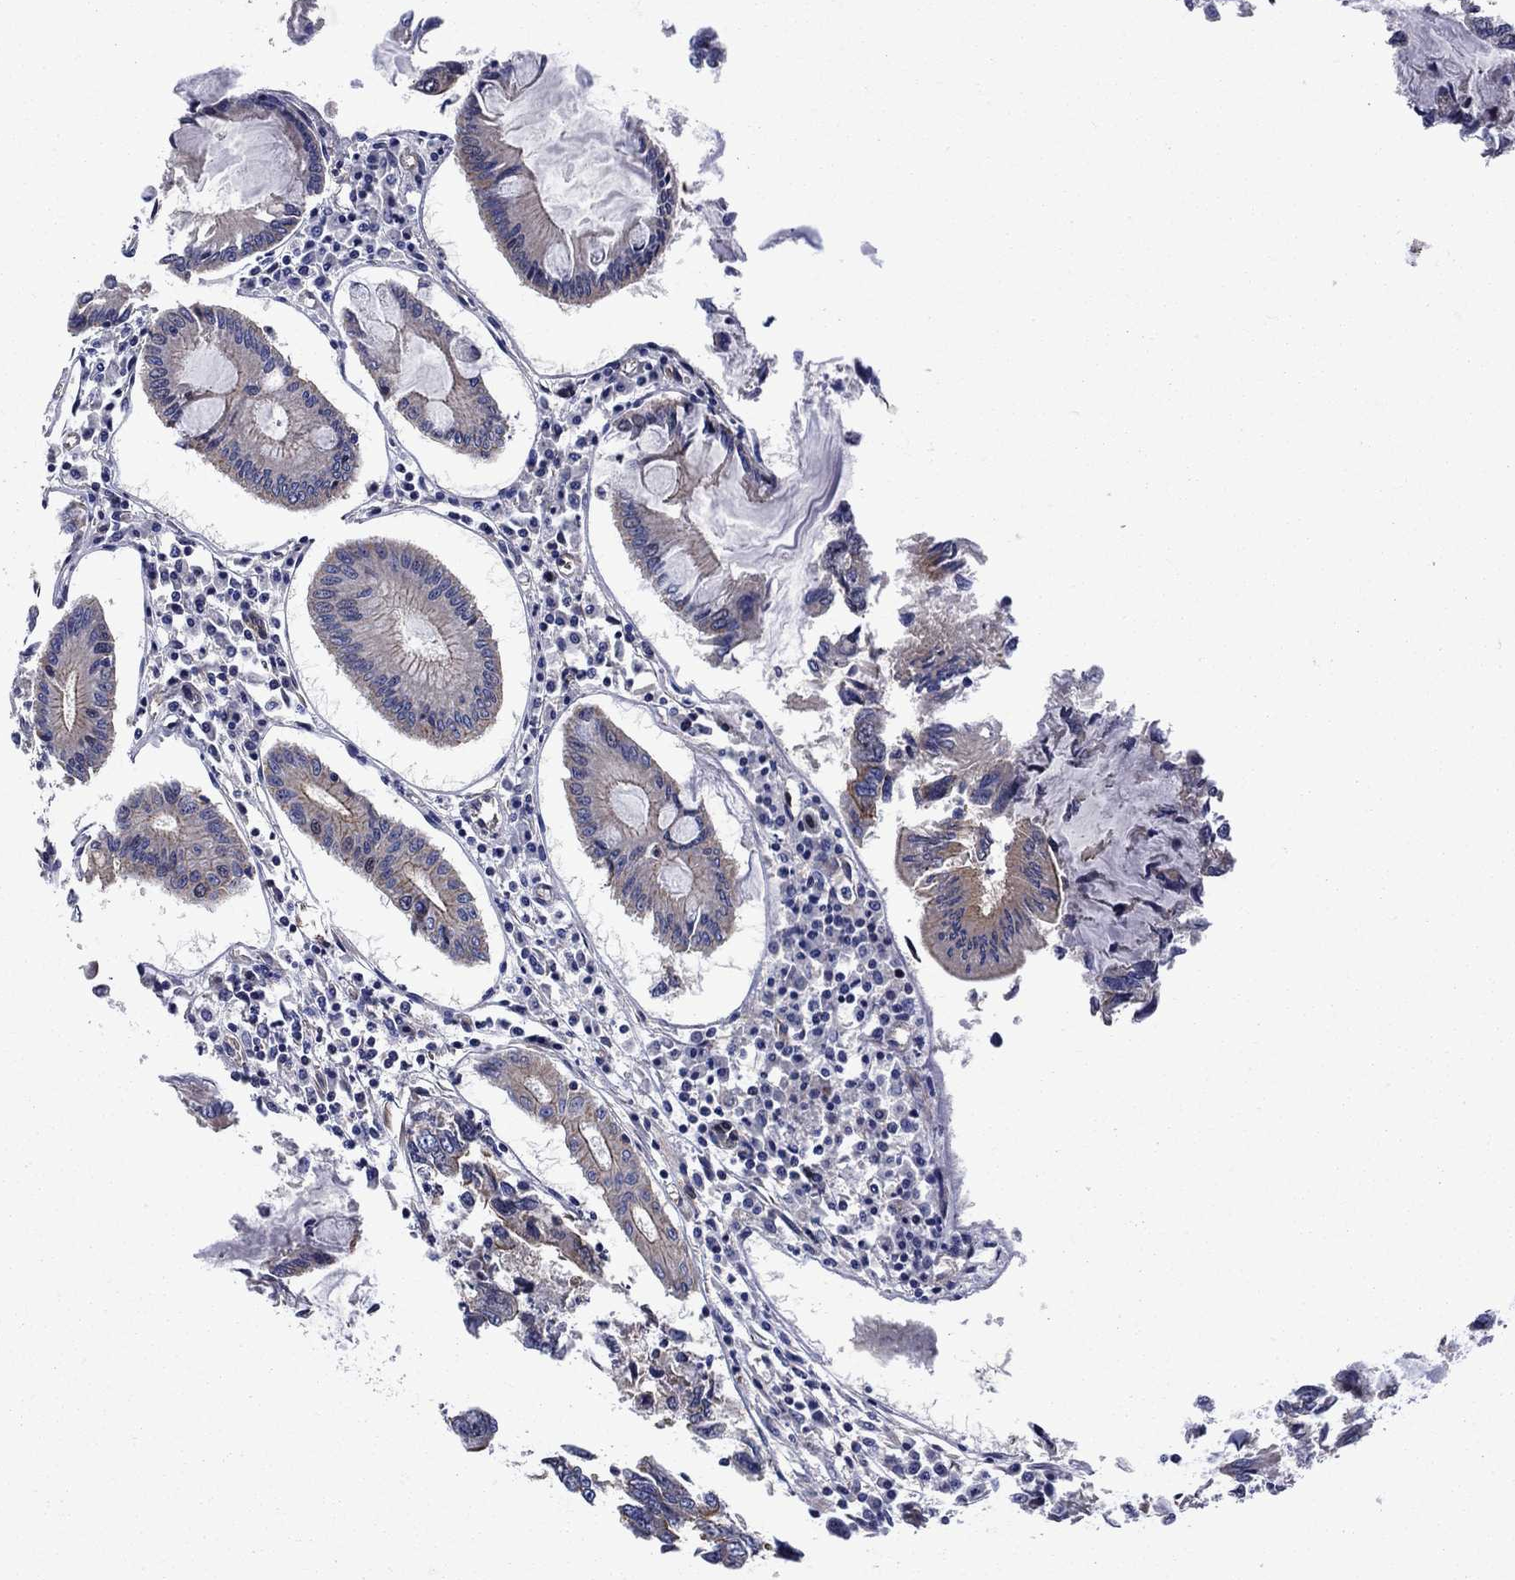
{"staining": {"intensity": "weak", "quantity": "25%-75%", "location": "cytoplasmic/membranous"}, "tissue": "colorectal cancer", "cell_type": "Tumor cells", "image_type": "cancer", "snomed": [{"axis": "morphology", "description": "Adenocarcinoma, NOS"}, {"axis": "topography", "description": "Colon"}], "caption": "Protein analysis of colorectal adenocarcinoma tissue displays weak cytoplasmic/membranous staining in about 25%-75% of tumor cells.", "gene": "KIF22", "patient": {"sex": "female", "age": 65}}